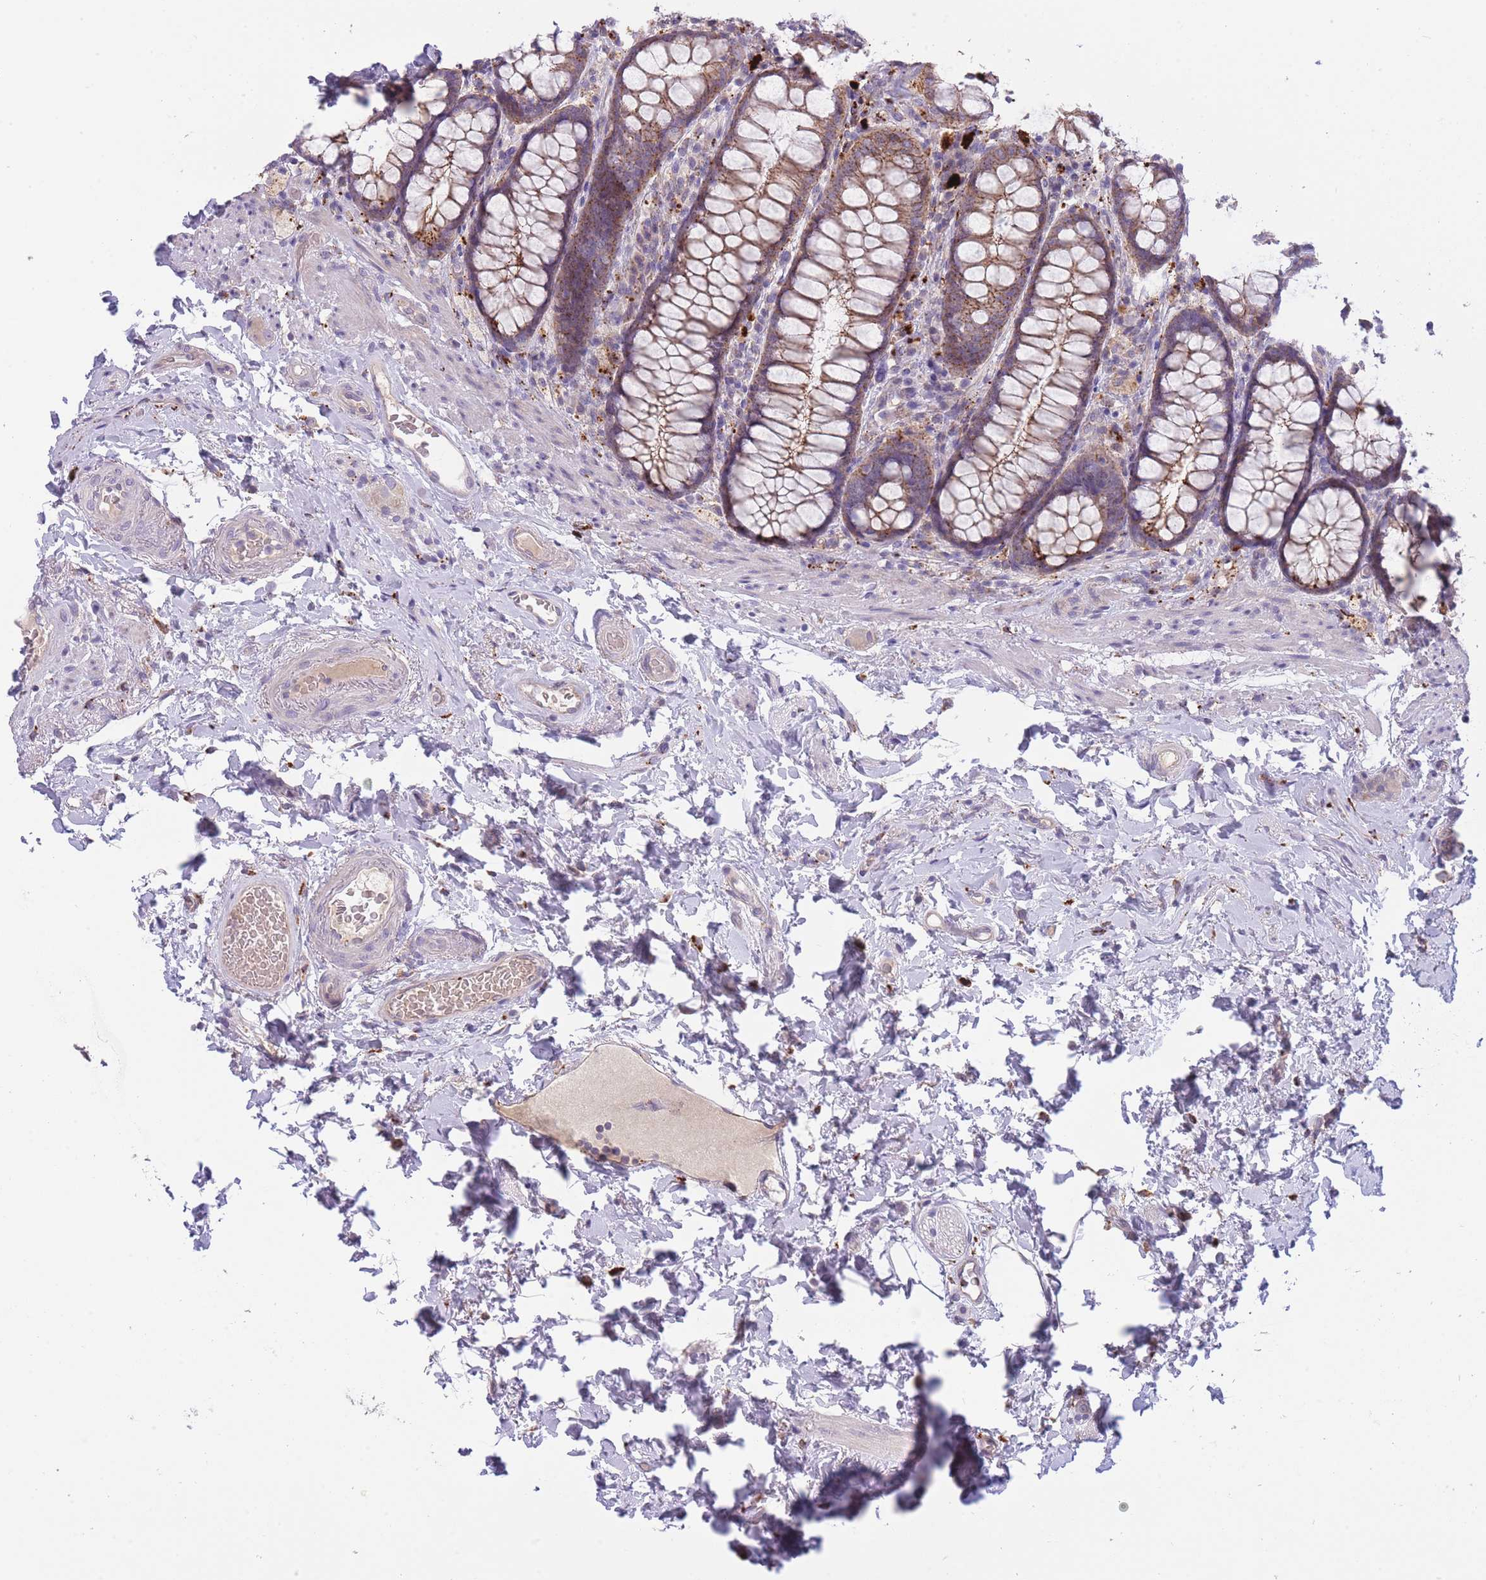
{"staining": {"intensity": "moderate", "quantity": ">75%", "location": "cytoplasmic/membranous"}, "tissue": "rectum", "cell_type": "Glandular cells", "image_type": "normal", "snomed": [{"axis": "morphology", "description": "Normal tissue, NOS"}, {"axis": "topography", "description": "Rectum"}], "caption": "IHC of unremarkable human rectum exhibits medium levels of moderate cytoplasmic/membranous positivity in about >75% of glandular cells.", "gene": "TRIM61", "patient": {"sex": "male", "age": 83}}